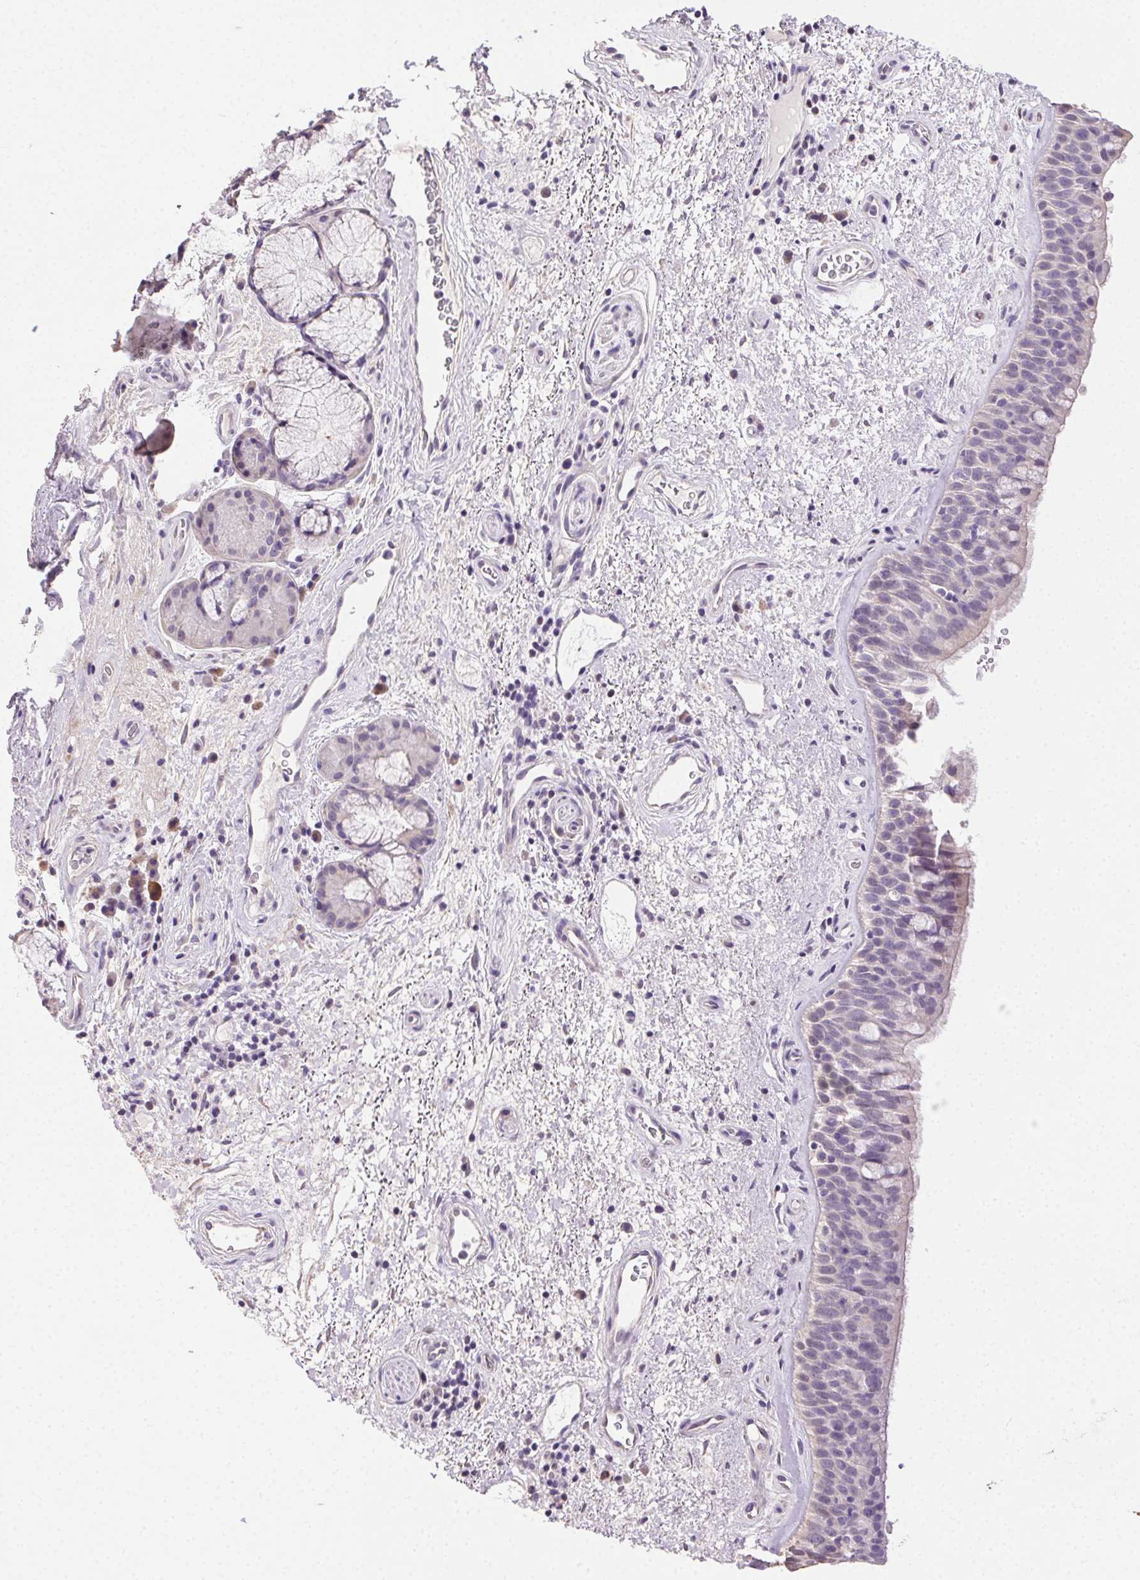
{"staining": {"intensity": "negative", "quantity": "none", "location": "none"}, "tissue": "bronchus", "cell_type": "Respiratory epithelial cells", "image_type": "normal", "snomed": [{"axis": "morphology", "description": "Normal tissue, NOS"}, {"axis": "topography", "description": "Bronchus"}], "caption": "This photomicrograph is of unremarkable bronchus stained with immunohistochemistry to label a protein in brown with the nuclei are counter-stained blue. There is no staining in respiratory epithelial cells. (DAB (3,3'-diaminobenzidine) immunohistochemistry (IHC) with hematoxylin counter stain).", "gene": "SYCE2", "patient": {"sex": "male", "age": 48}}